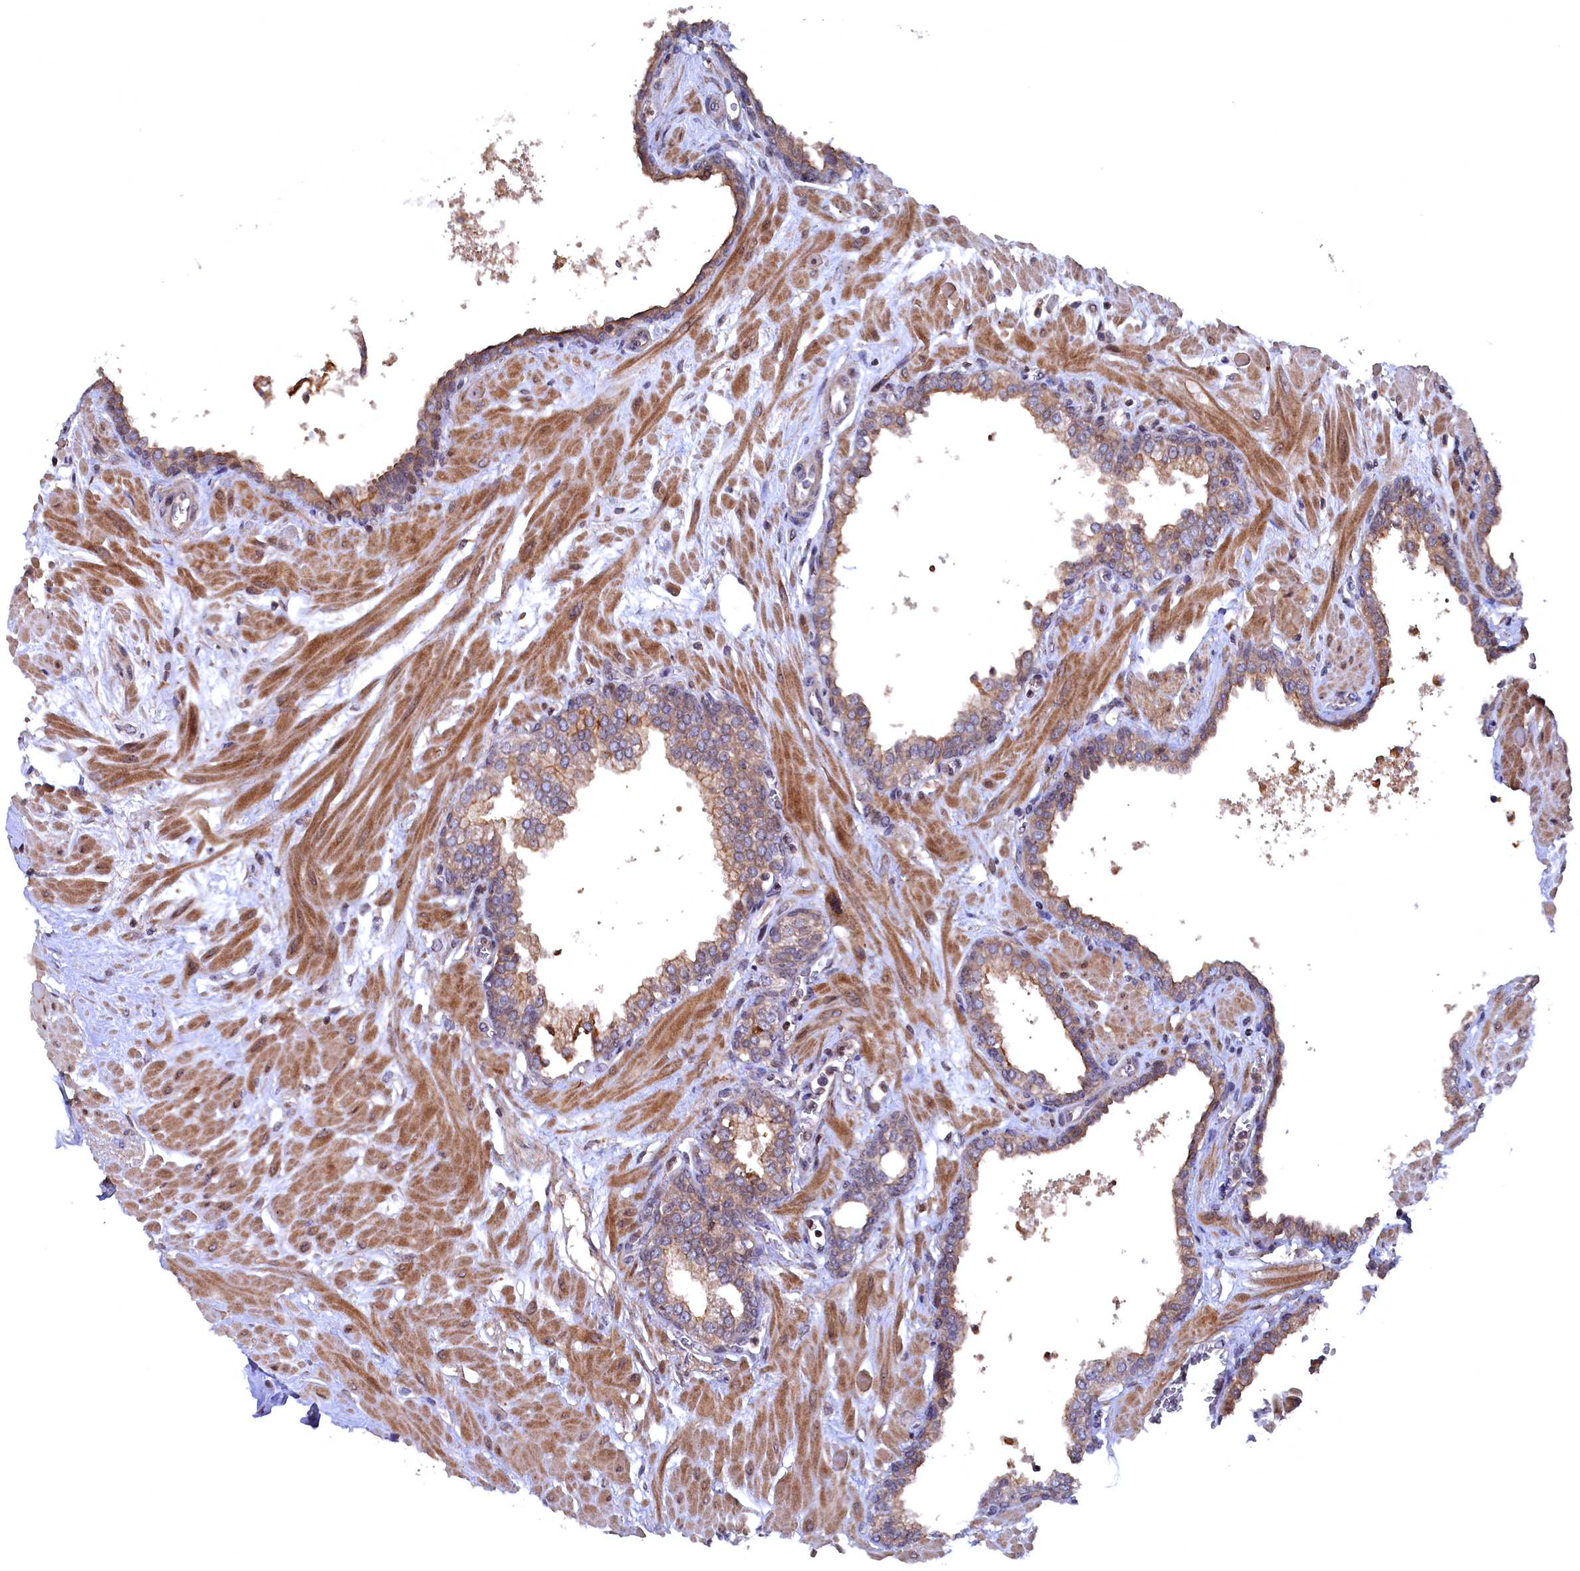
{"staining": {"intensity": "moderate", "quantity": "25%-75%", "location": "cytoplasmic/membranous"}, "tissue": "prostate", "cell_type": "Glandular cells", "image_type": "normal", "snomed": [{"axis": "morphology", "description": "Normal tissue, NOS"}, {"axis": "topography", "description": "Prostate"}], "caption": "A brown stain labels moderate cytoplasmic/membranous staining of a protein in glandular cells of unremarkable human prostate. The staining was performed using DAB to visualize the protein expression in brown, while the nuclei were stained in blue with hematoxylin (Magnification: 20x).", "gene": "TMC5", "patient": {"sex": "male", "age": 60}}